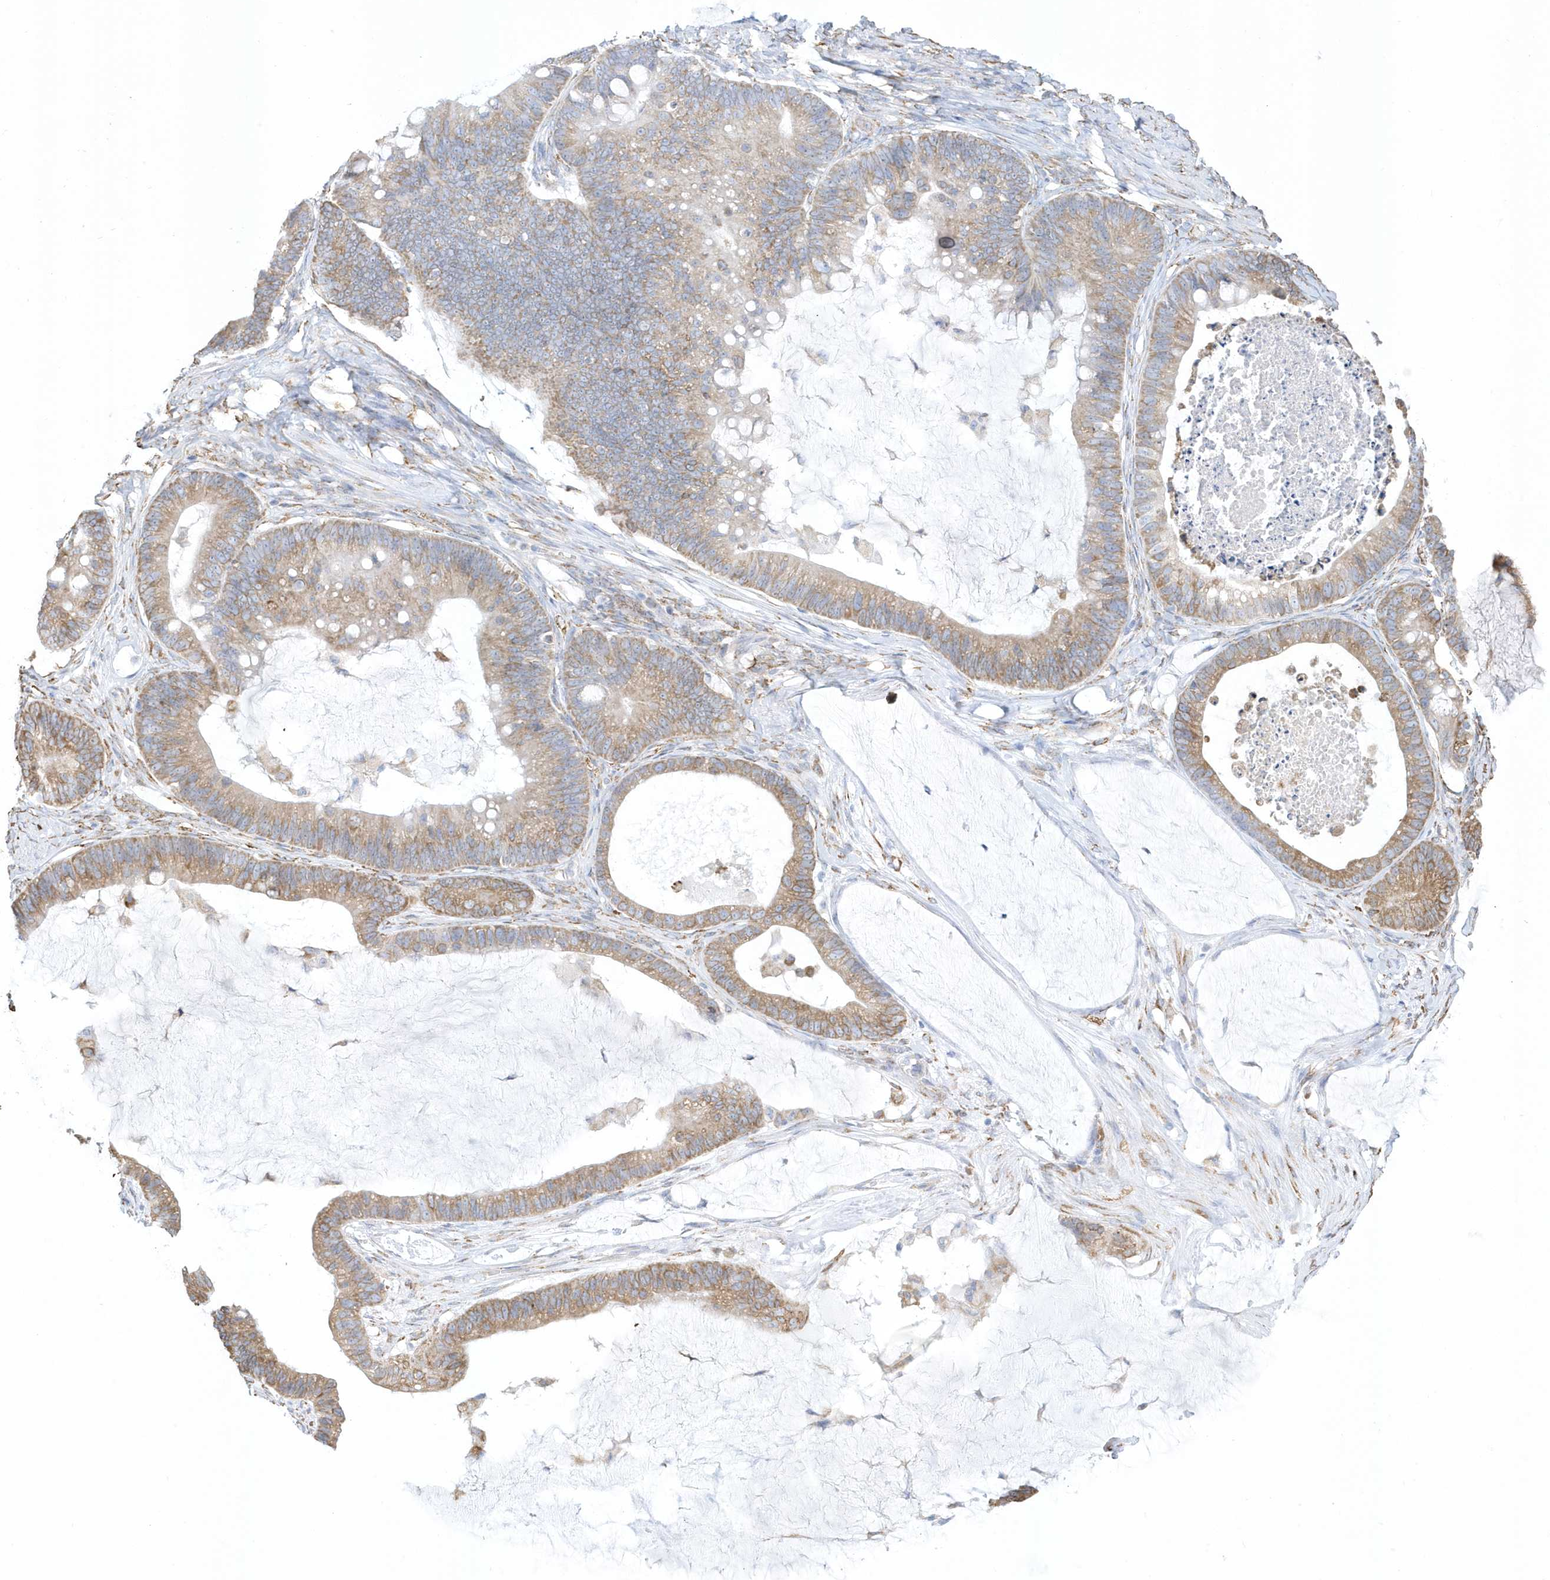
{"staining": {"intensity": "moderate", "quantity": "25%-75%", "location": "cytoplasmic/membranous"}, "tissue": "ovarian cancer", "cell_type": "Tumor cells", "image_type": "cancer", "snomed": [{"axis": "morphology", "description": "Cystadenocarcinoma, mucinous, NOS"}, {"axis": "topography", "description": "Ovary"}], "caption": "Immunohistochemistry (IHC) (DAB) staining of human mucinous cystadenocarcinoma (ovarian) displays moderate cytoplasmic/membranous protein staining in approximately 25%-75% of tumor cells.", "gene": "DCAF1", "patient": {"sex": "female", "age": 61}}